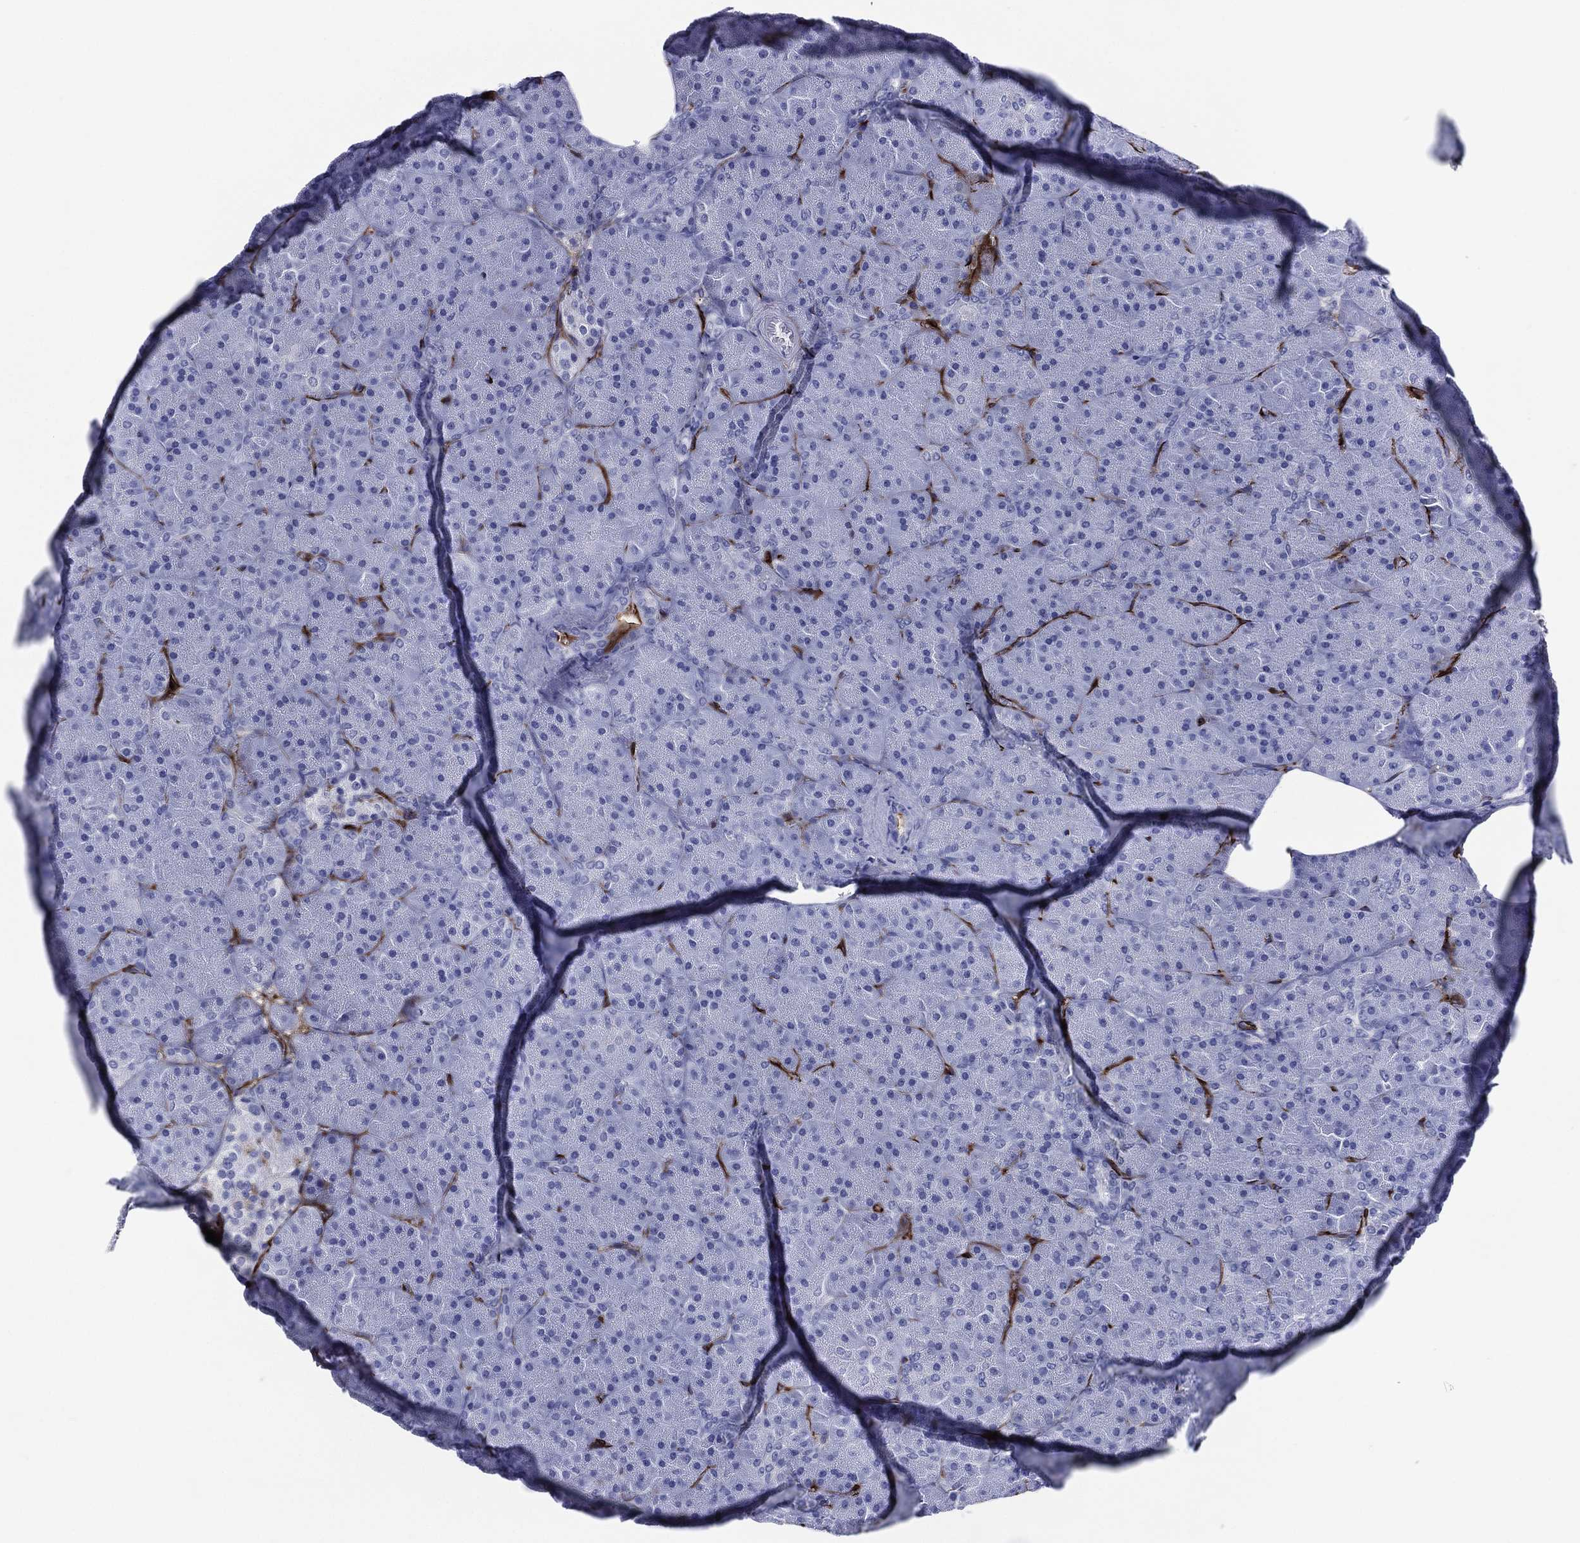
{"staining": {"intensity": "strong", "quantity": "<25%", "location": "cytoplasmic/membranous"}, "tissue": "pancreas", "cell_type": "Exocrine glandular cells", "image_type": "normal", "snomed": [{"axis": "morphology", "description": "Normal tissue, NOS"}, {"axis": "topography", "description": "Pancreas"}], "caption": "High-magnification brightfield microscopy of benign pancreas stained with DAB (brown) and counterstained with hematoxylin (blue). exocrine glandular cells exhibit strong cytoplasmic/membranous positivity is identified in approximately<25% of cells. The staining was performed using DAB (3,3'-diaminobenzidine), with brown indicating positive protein expression. Nuclei are stained blue with hematoxylin.", "gene": "ACE2", "patient": {"sex": "male", "age": 61}}